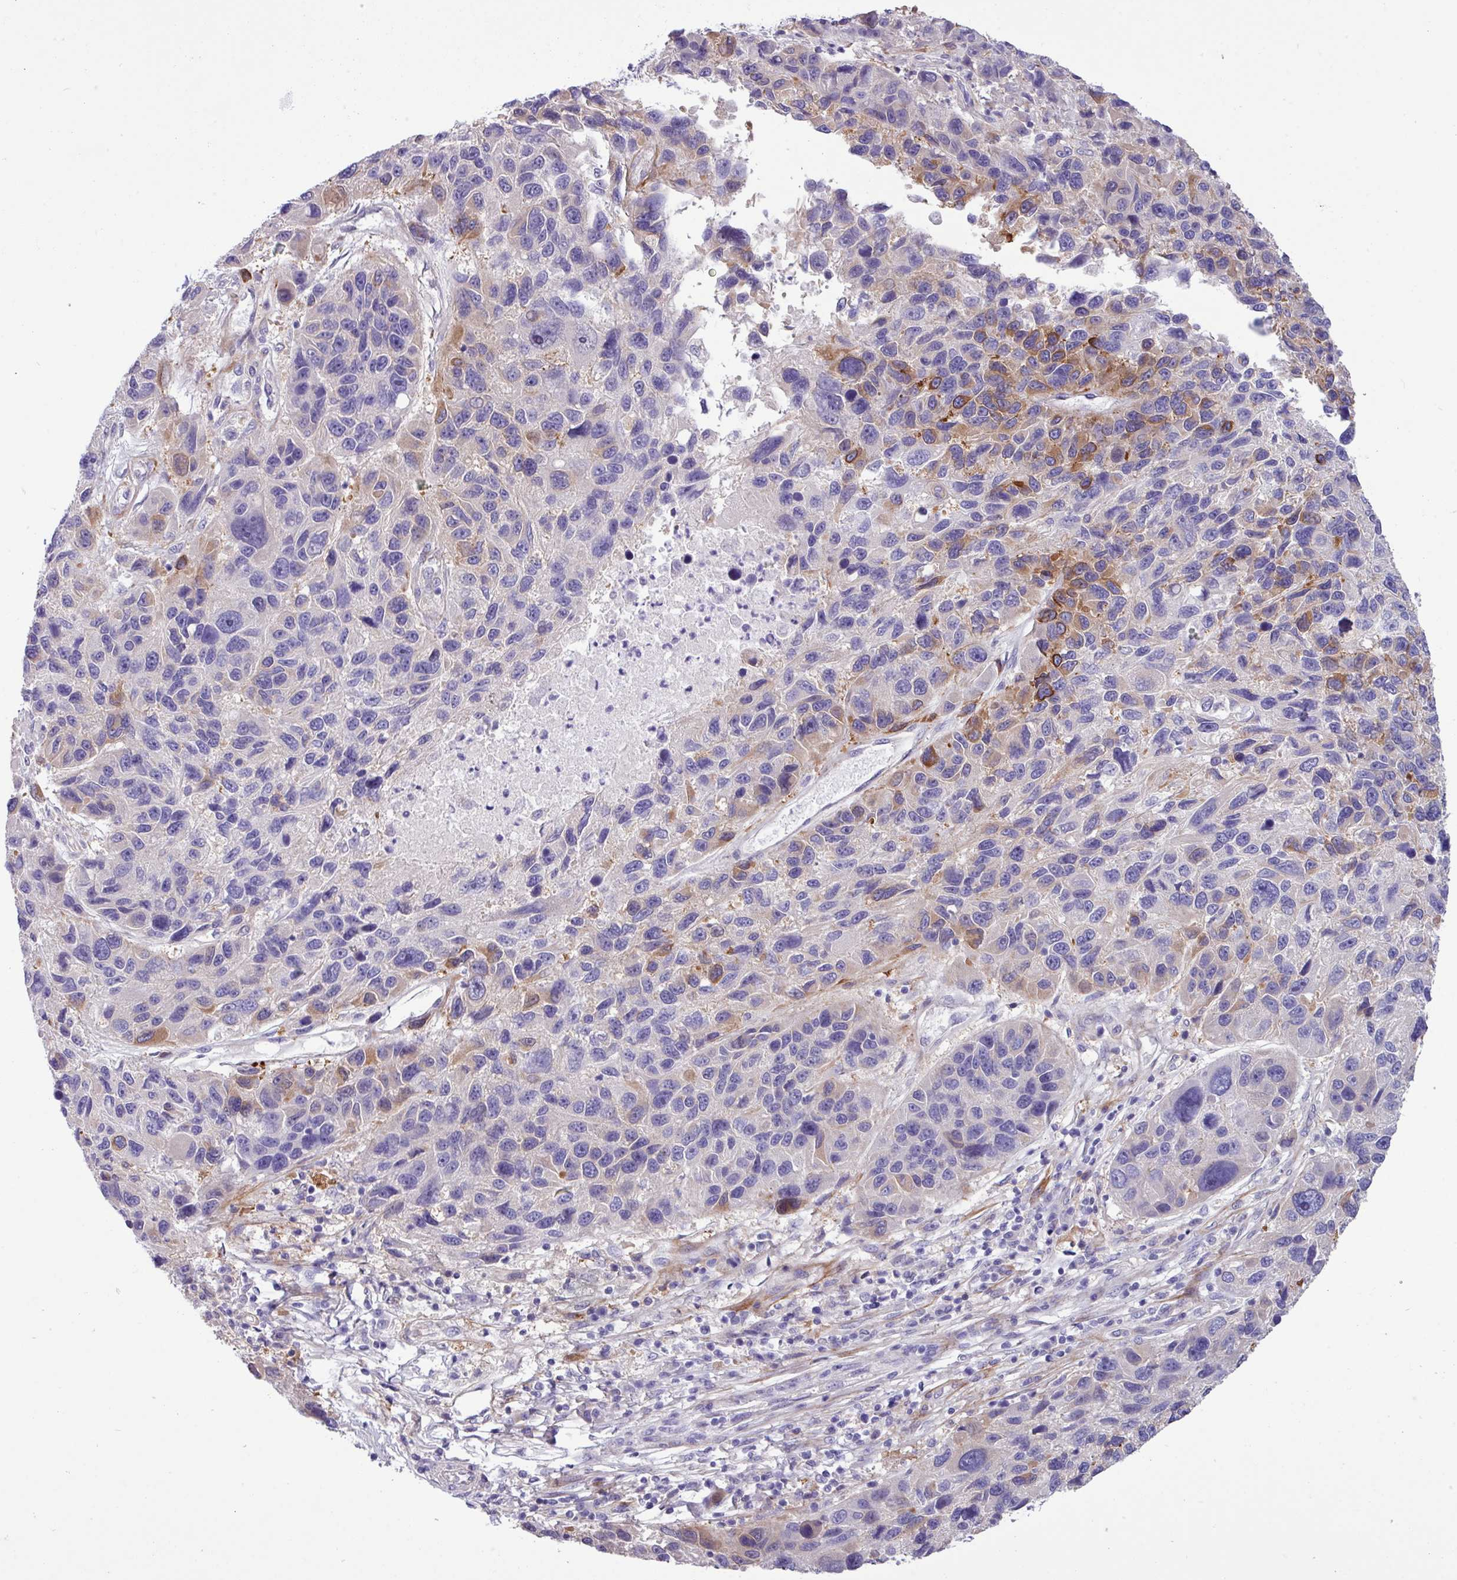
{"staining": {"intensity": "moderate", "quantity": "<25%", "location": "cytoplasmic/membranous"}, "tissue": "melanoma", "cell_type": "Tumor cells", "image_type": "cancer", "snomed": [{"axis": "morphology", "description": "Malignant melanoma, NOS"}, {"axis": "topography", "description": "Skin"}], "caption": "A low amount of moderate cytoplasmic/membranous expression is seen in about <25% of tumor cells in malignant melanoma tissue.", "gene": "KIRREL3", "patient": {"sex": "male", "age": 53}}